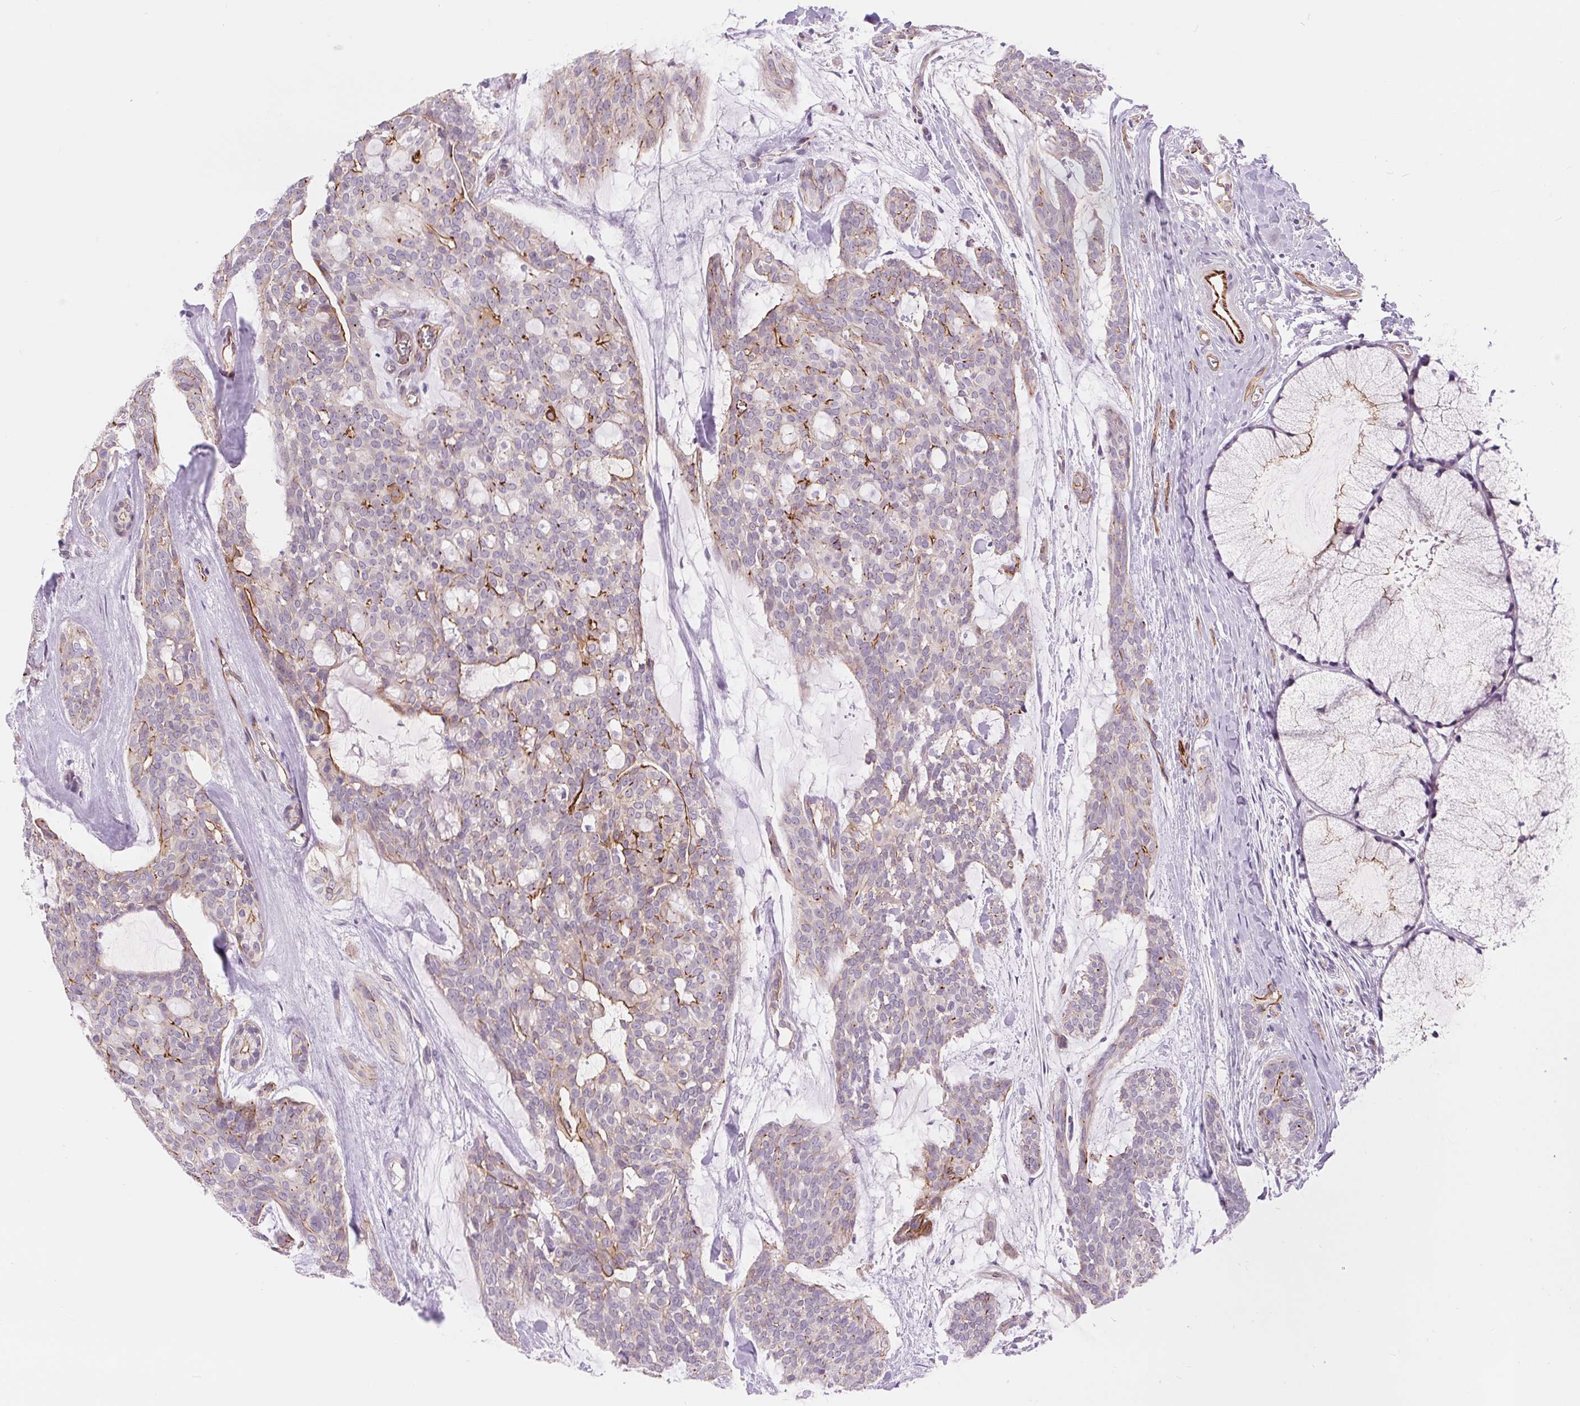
{"staining": {"intensity": "moderate", "quantity": "<25%", "location": "cytoplasmic/membranous"}, "tissue": "head and neck cancer", "cell_type": "Tumor cells", "image_type": "cancer", "snomed": [{"axis": "morphology", "description": "Adenocarcinoma, NOS"}, {"axis": "topography", "description": "Head-Neck"}], "caption": "Moderate cytoplasmic/membranous protein staining is present in about <25% of tumor cells in head and neck cancer (adenocarcinoma). (Brightfield microscopy of DAB IHC at high magnification).", "gene": "DIXDC1", "patient": {"sex": "male", "age": 66}}